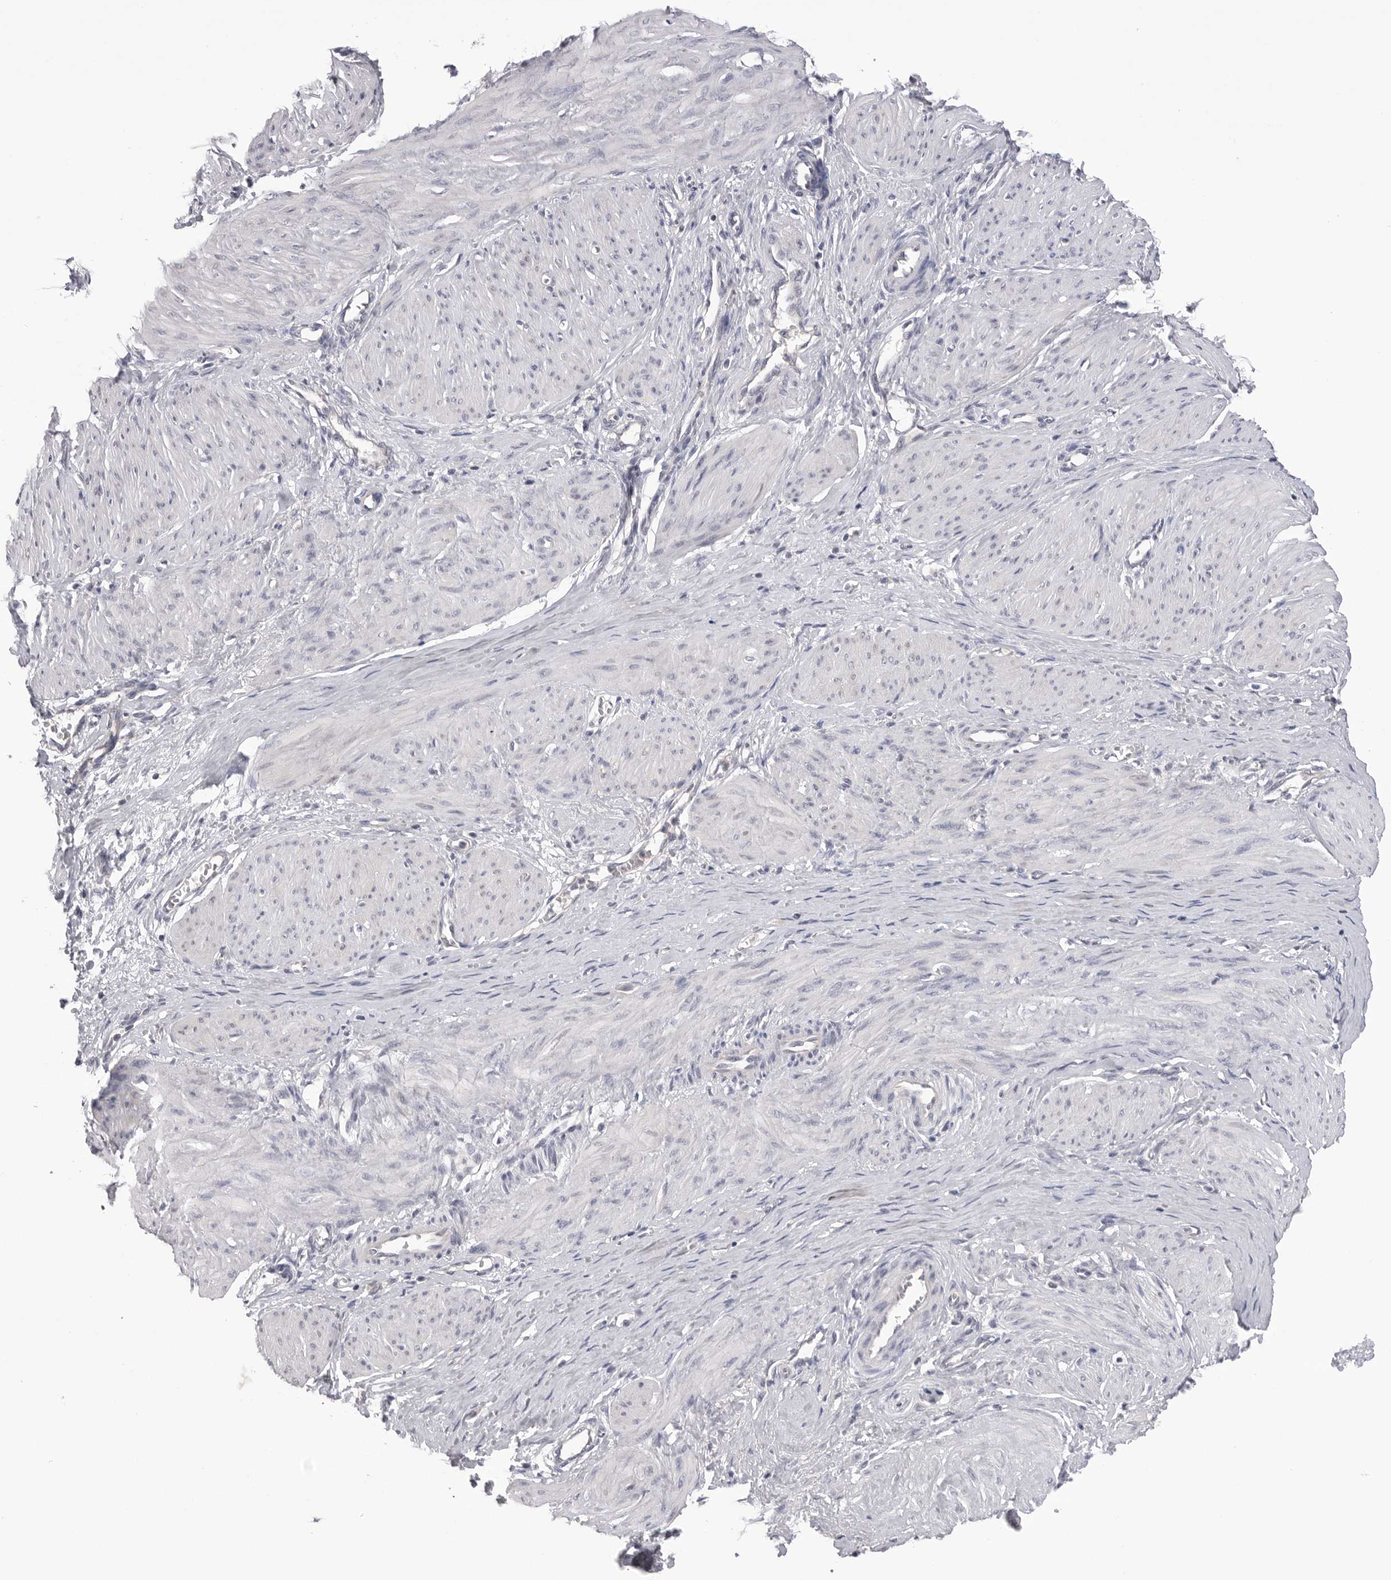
{"staining": {"intensity": "negative", "quantity": "none", "location": "none"}, "tissue": "smooth muscle", "cell_type": "Smooth muscle cells", "image_type": "normal", "snomed": [{"axis": "morphology", "description": "Normal tissue, NOS"}, {"axis": "topography", "description": "Endometrium"}], "caption": "This micrograph is of unremarkable smooth muscle stained with immunohistochemistry to label a protein in brown with the nuclei are counter-stained blue. There is no positivity in smooth muscle cells.", "gene": "DLGAP3", "patient": {"sex": "female", "age": 33}}